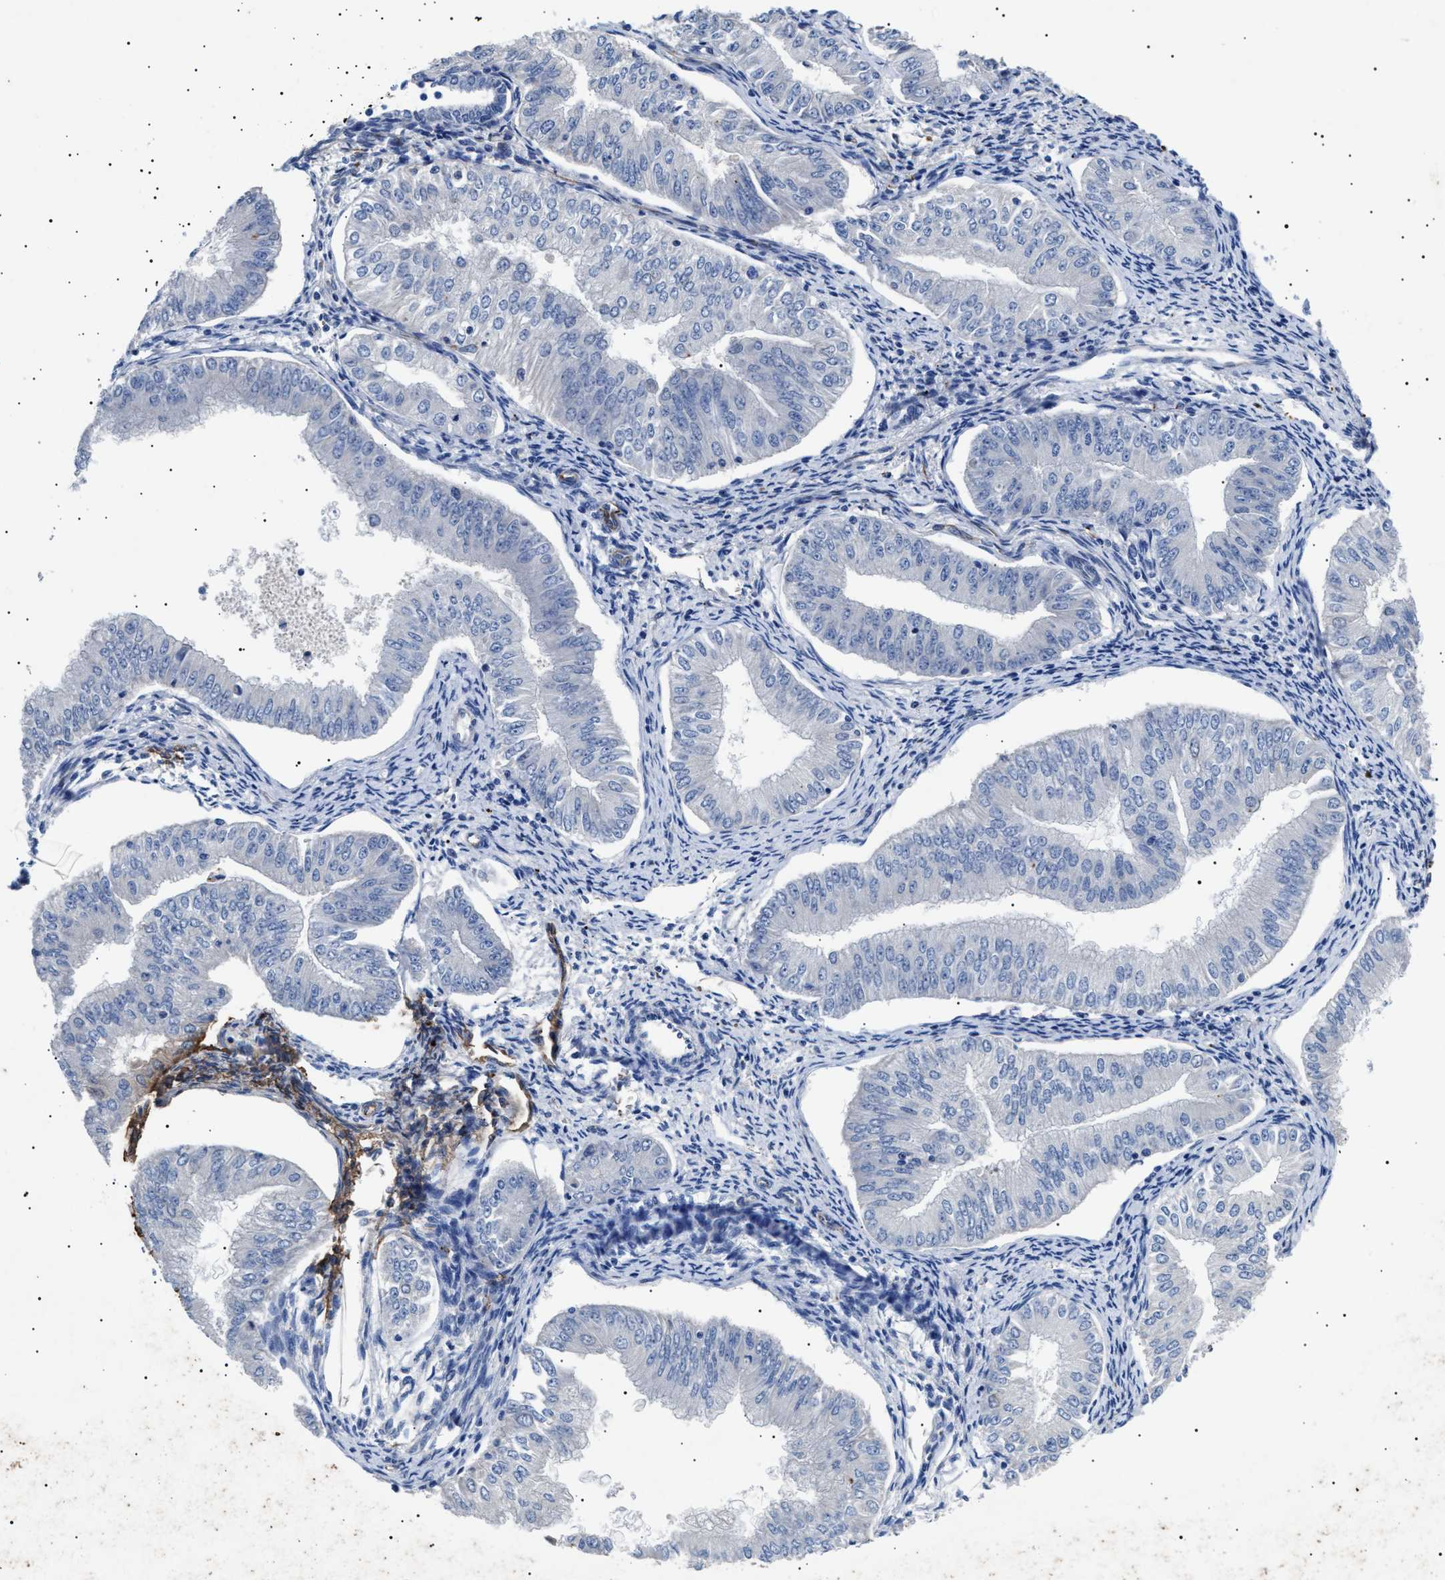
{"staining": {"intensity": "negative", "quantity": "none", "location": "none"}, "tissue": "endometrial cancer", "cell_type": "Tumor cells", "image_type": "cancer", "snomed": [{"axis": "morphology", "description": "Normal tissue, NOS"}, {"axis": "morphology", "description": "Adenocarcinoma, NOS"}, {"axis": "topography", "description": "Endometrium"}], "caption": "A histopathology image of endometrial adenocarcinoma stained for a protein exhibits no brown staining in tumor cells. Nuclei are stained in blue.", "gene": "OLFML2A", "patient": {"sex": "female", "age": 53}}